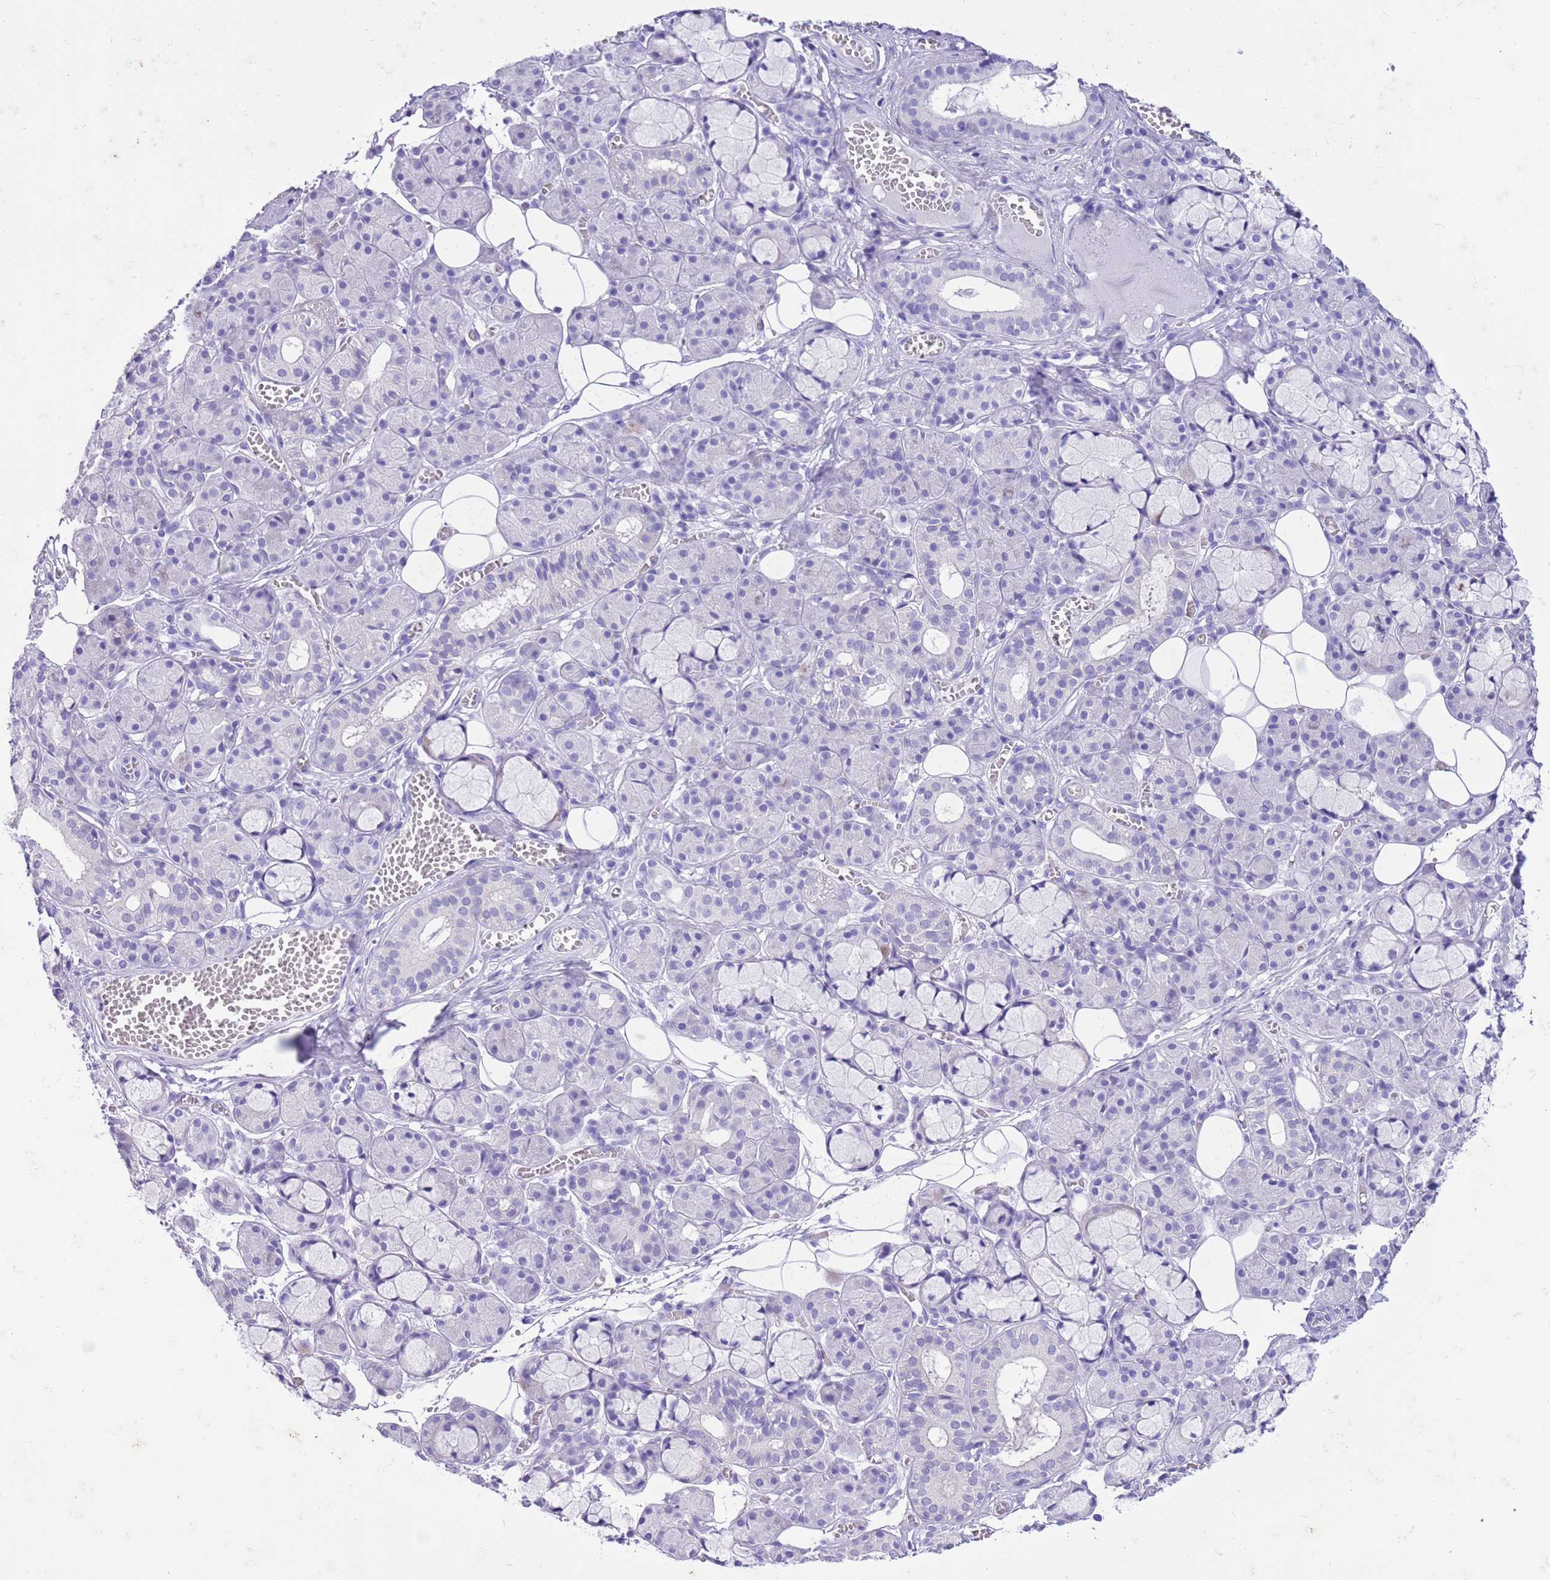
{"staining": {"intensity": "negative", "quantity": "none", "location": "none"}, "tissue": "salivary gland", "cell_type": "Glandular cells", "image_type": "normal", "snomed": [{"axis": "morphology", "description": "Normal tissue, NOS"}, {"axis": "topography", "description": "Salivary gland"}], "caption": "This is a micrograph of immunohistochemistry (IHC) staining of normal salivary gland, which shows no staining in glandular cells.", "gene": "TMEM185A", "patient": {"sex": "male", "age": 63}}